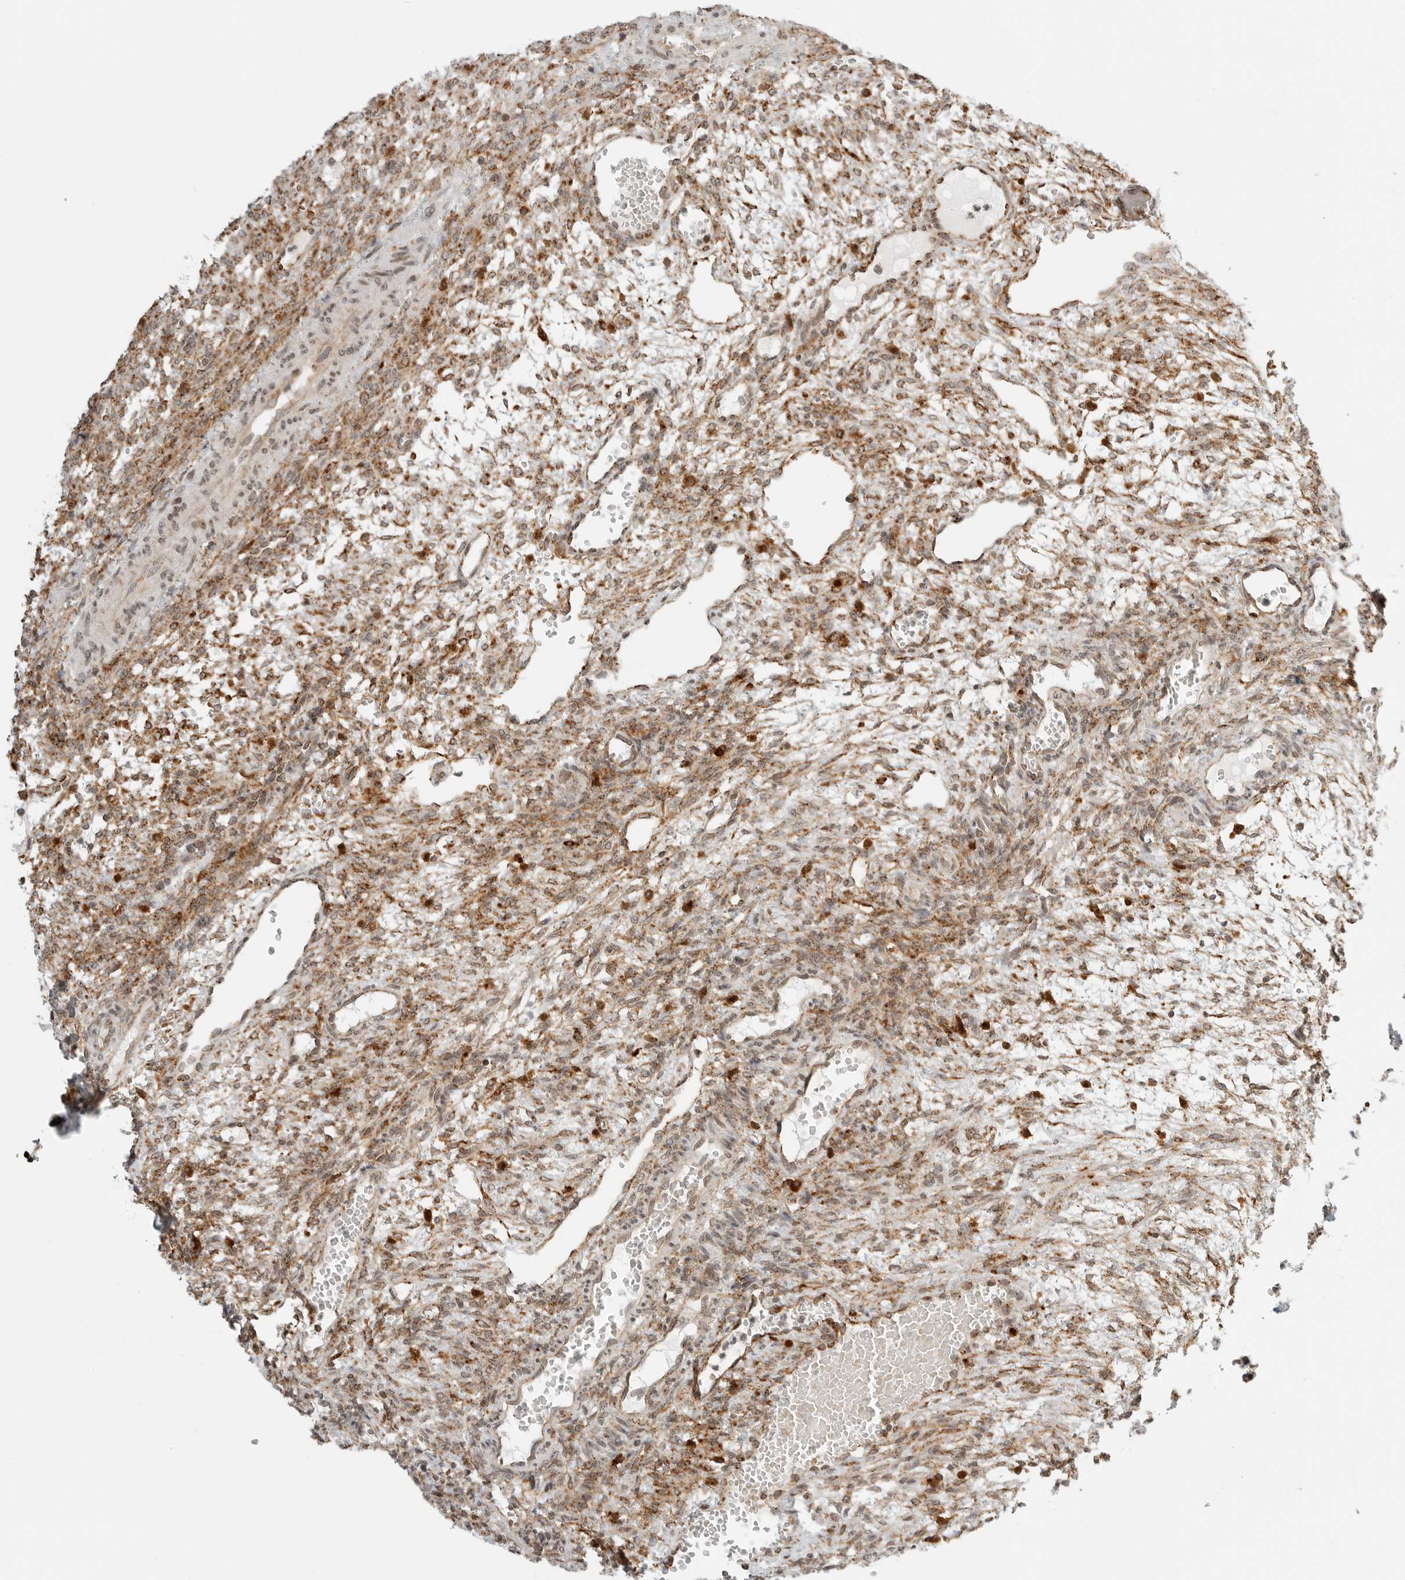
{"staining": {"intensity": "moderate", "quantity": ">75%", "location": "cytoplasmic/membranous"}, "tissue": "ovary", "cell_type": "Ovarian stroma cells", "image_type": "normal", "snomed": [{"axis": "morphology", "description": "Normal tissue, NOS"}, {"axis": "topography", "description": "Ovary"}], "caption": "The photomicrograph shows a brown stain indicating the presence of a protein in the cytoplasmic/membranous of ovarian stroma cells in ovary. (Stains: DAB in brown, nuclei in blue, Microscopy: brightfield microscopy at high magnification).", "gene": "IDUA", "patient": {"sex": "female", "age": 34}}